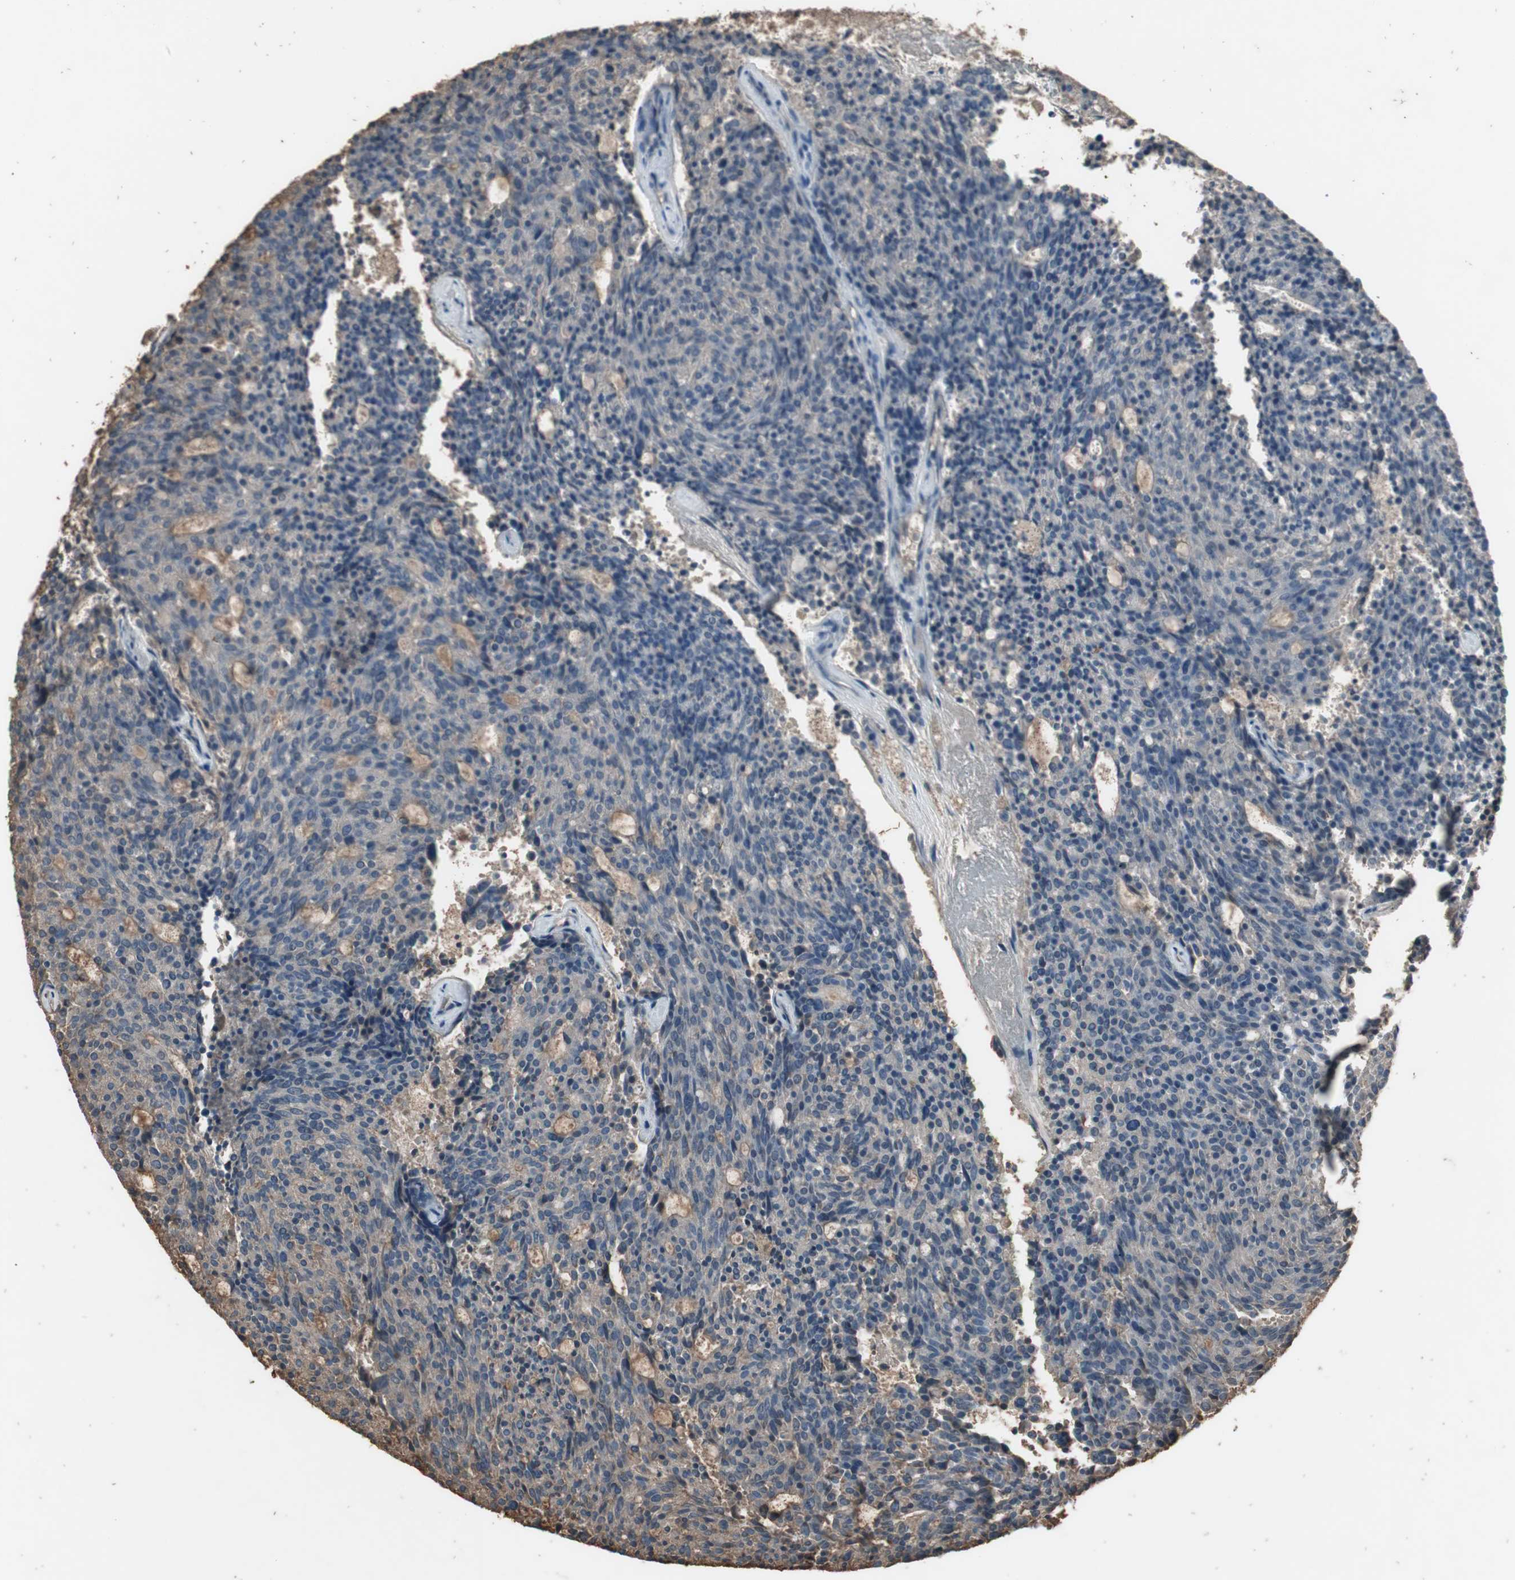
{"staining": {"intensity": "negative", "quantity": "none", "location": "none"}, "tissue": "carcinoid", "cell_type": "Tumor cells", "image_type": "cancer", "snomed": [{"axis": "morphology", "description": "Carcinoid, malignant, NOS"}, {"axis": "topography", "description": "Pancreas"}], "caption": "There is no significant staining in tumor cells of malignant carcinoid. (Brightfield microscopy of DAB IHC at high magnification).", "gene": "MMP14", "patient": {"sex": "female", "age": 54}}